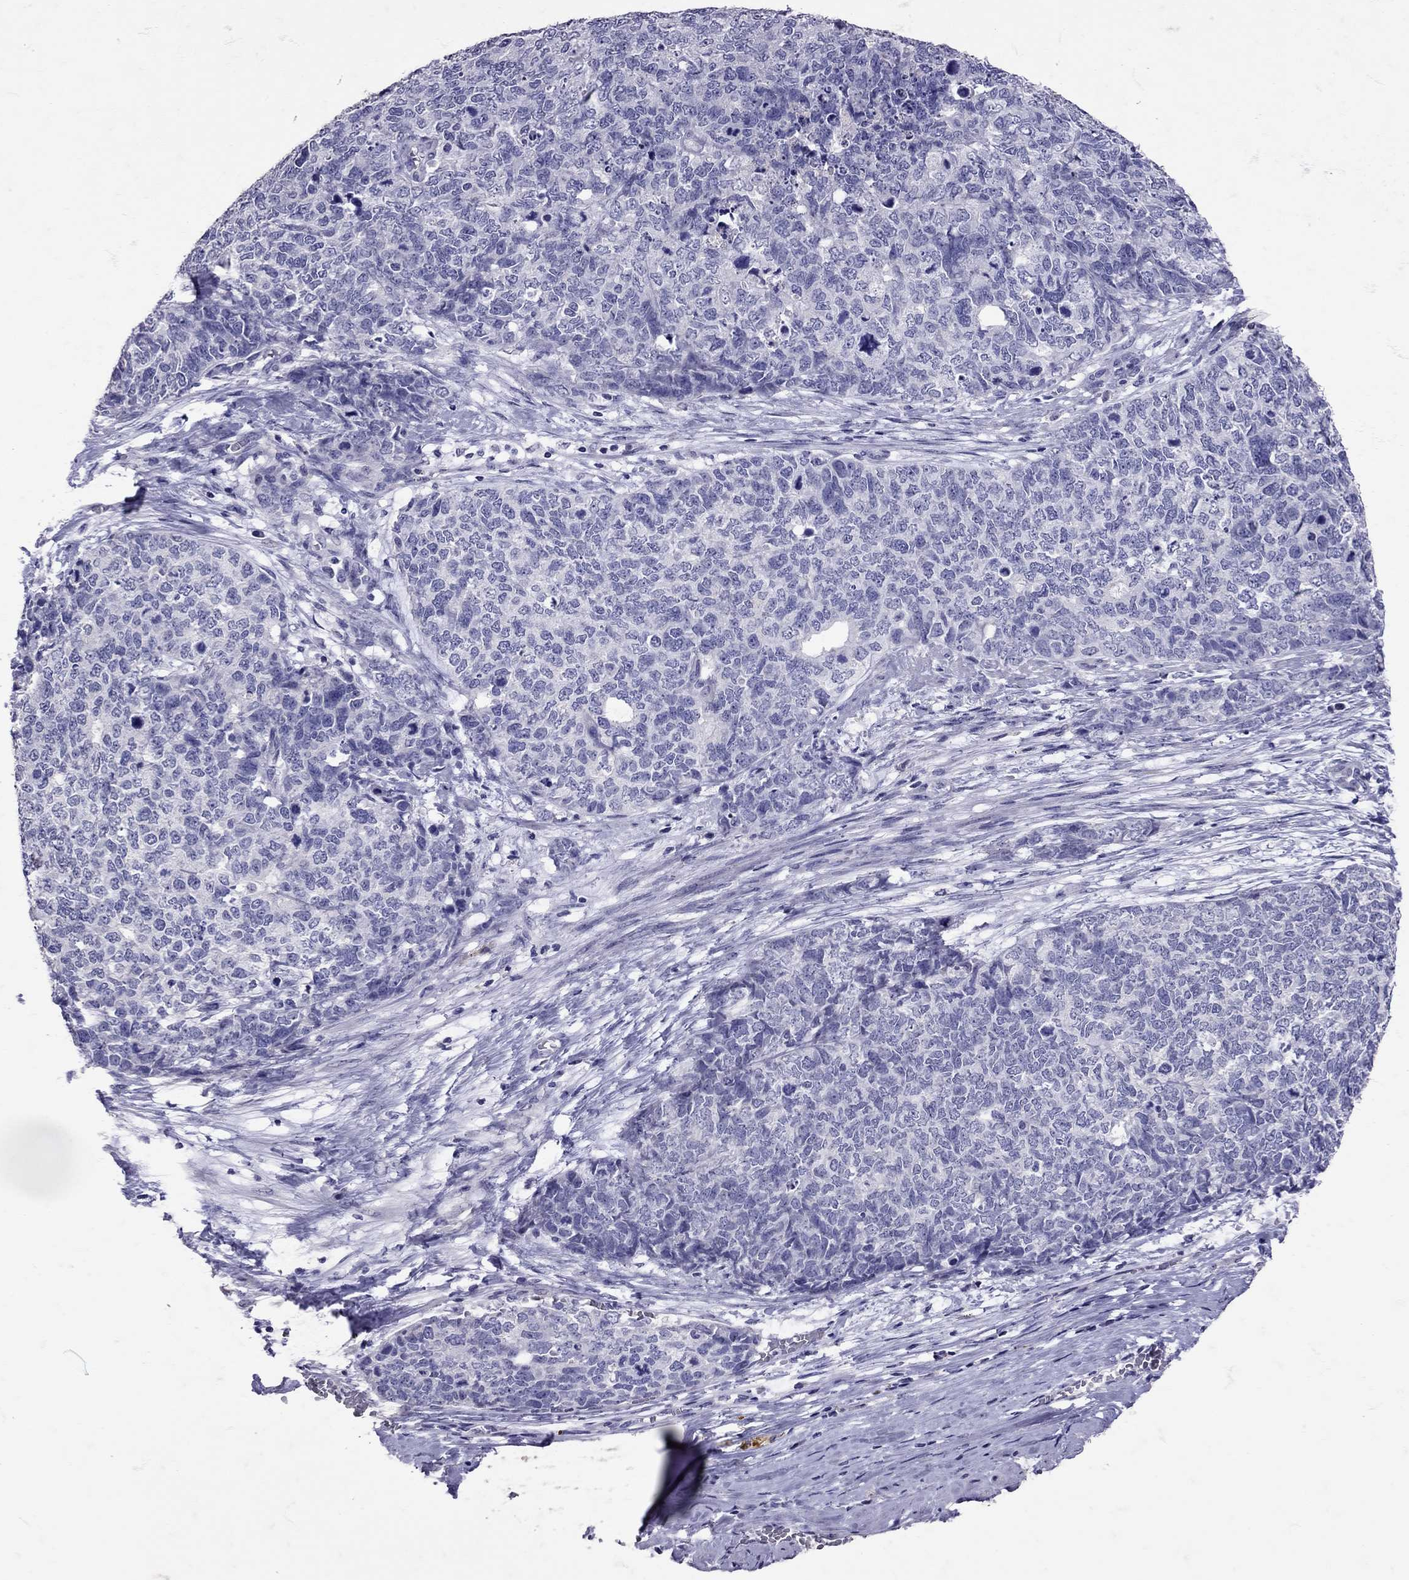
{"staining": {"intensity": "negative", "quantity": "none", "location": "none"}, "tissue": "cervical cancer", "cell_type": "Tumor cells", "image_type": "cancer", "snomed": [{"axis": "morphology", "description": "Squamous cell carcinoma, NOS"}, {"axis": "topography", "description": "Cervix"}], "caption": "DAB (3,3'-diaminobenzidine) immunohistochemical staining of human squamous cell carcinoma (cervical) displays no significant positivity in tumor cells.", "gene": "SST", "patient": {"sex": "female", "age": 63}}